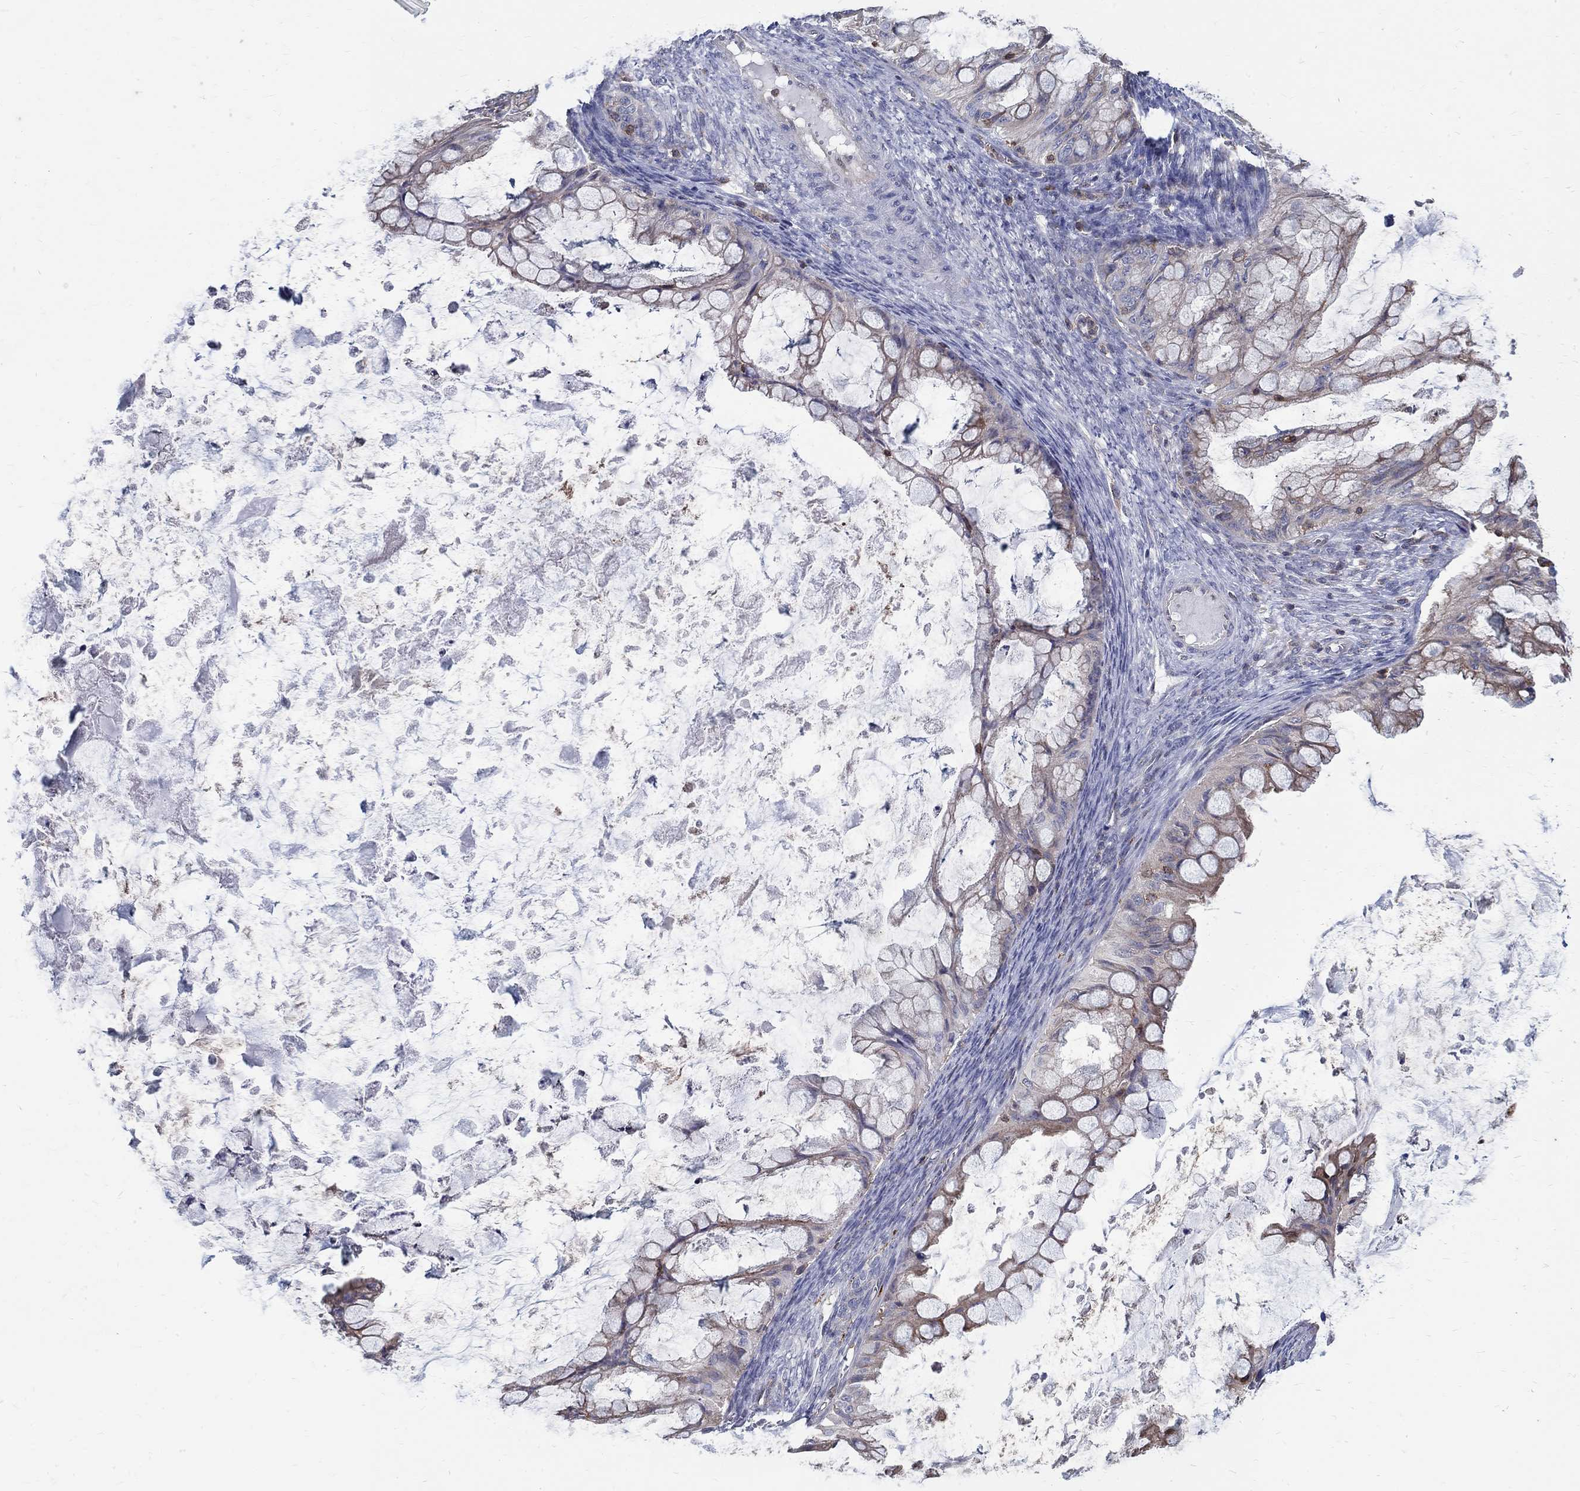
{"staining": {"intensity": "negative", "quantity": "none", "location": "none"}, "tissue": "ovarian cancer", "cell_type": "Tumor cells", "image_type": "cancer", "snomed": [{"axis": "morphology", "description": "Cystadenocarcinoma, mucinous, NOS"}, {"axis": "topography", "description": "Ovary"}], "caption": "Ovarian mucinous cystadenocarcinoma stained for a protein using IHC demonstrates no positivity tumor cells.", "gene": "AGAP2", "patient": {"sex": "female", "age": 35}}